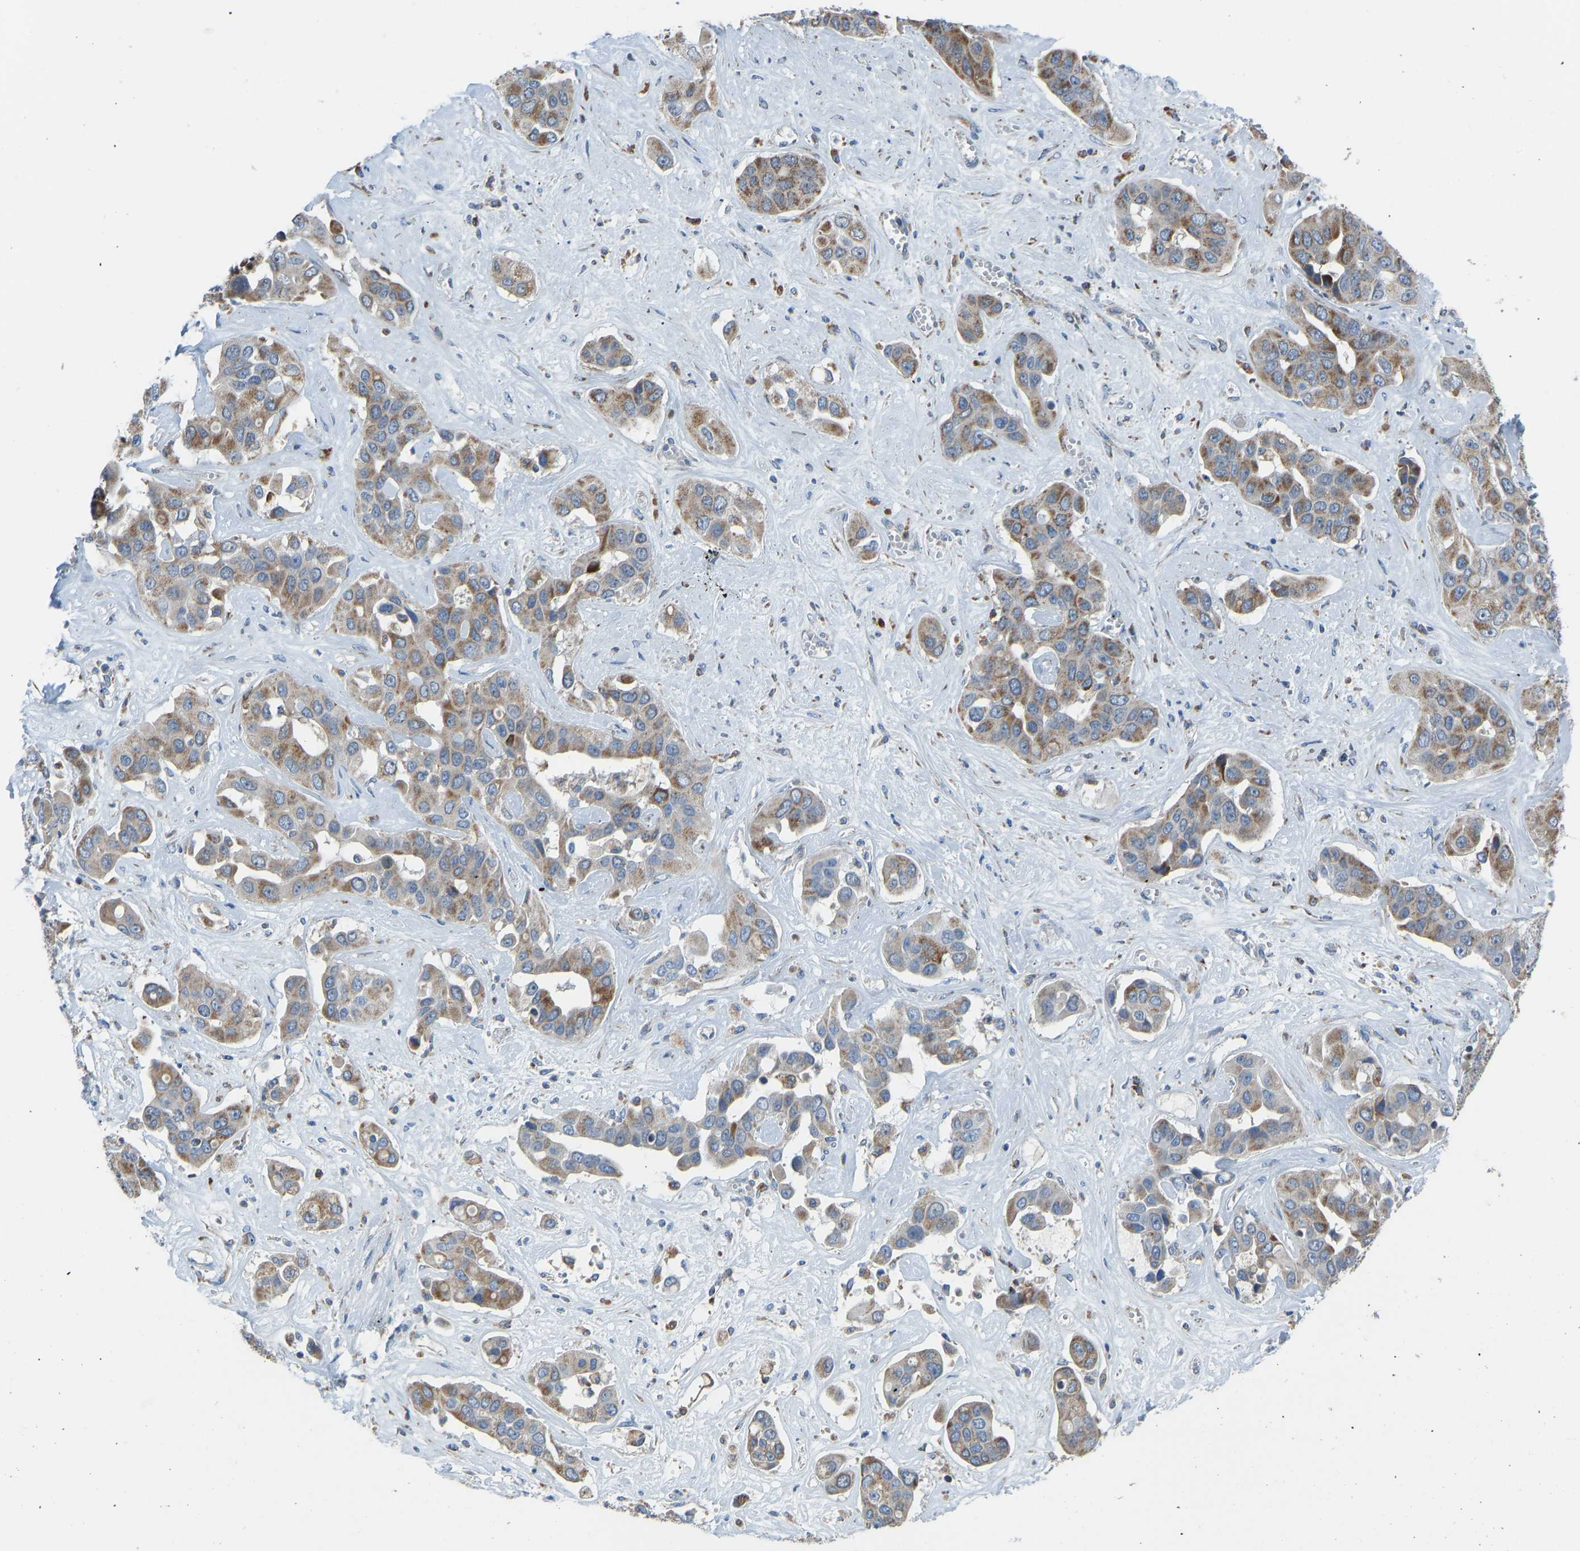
{"staining": {"intensity": "moderate", "quantity": ">75%", "location": "cytoplasmic/membranous"}, "tissue": "liver cancer", "cell_type": "Tumor cells", "image_type": "cancer", "snomed": [{"axis": "morphology", "description": "Cholangiocarcinoma"}, {"axis": "topography", "description": "Liver"}], "caption": "The histopathology image shows a brown stain indicating the presence of a protein in the cytoplasmic/membranous of tumor cells in liver cholangiocarcinoma. The protein of interest is shown in brown color, while the nuclei are stained blue.", "gene": "SMIM20", "patient": {"sex": "female", "age": 52}}